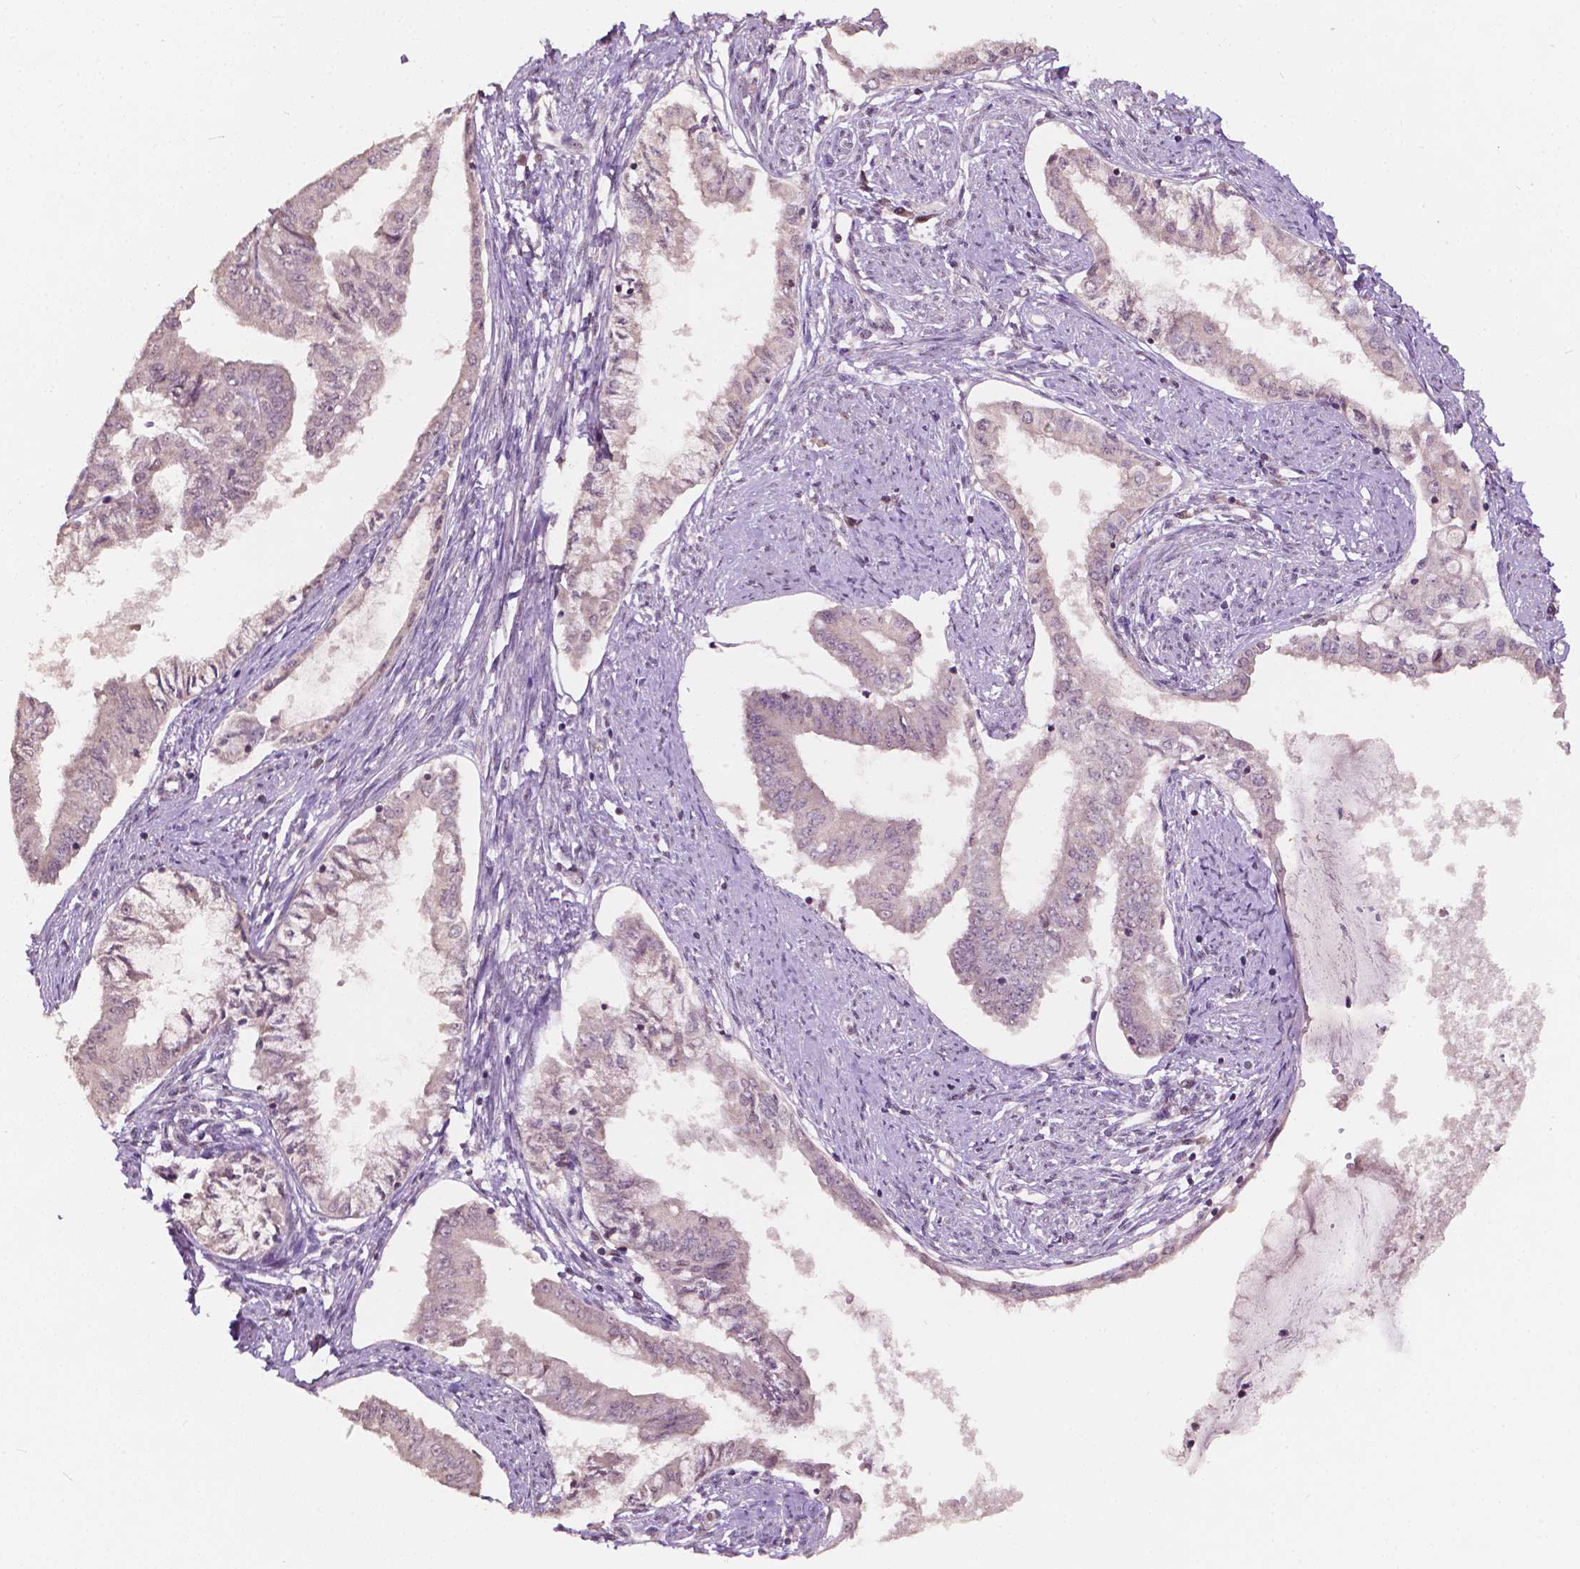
{"staining": {"intensity": "negative", "quantity": "none", "location": "none"}, "tissue": "endometrial cancer", "cell_type": "Tumor cells", "image_type": "cancer", "snomed": [{"axis": "morphology", "description": "Adenocarcinoma, NOS"}, {"axis": "topography", "description": "Endometrium"}], "caption": "There is no significant expression in tumor cells of endometrial adenocarcinoma.", "gene": "NOS1AP", "patient": {"sex": "female", "age": 76}}